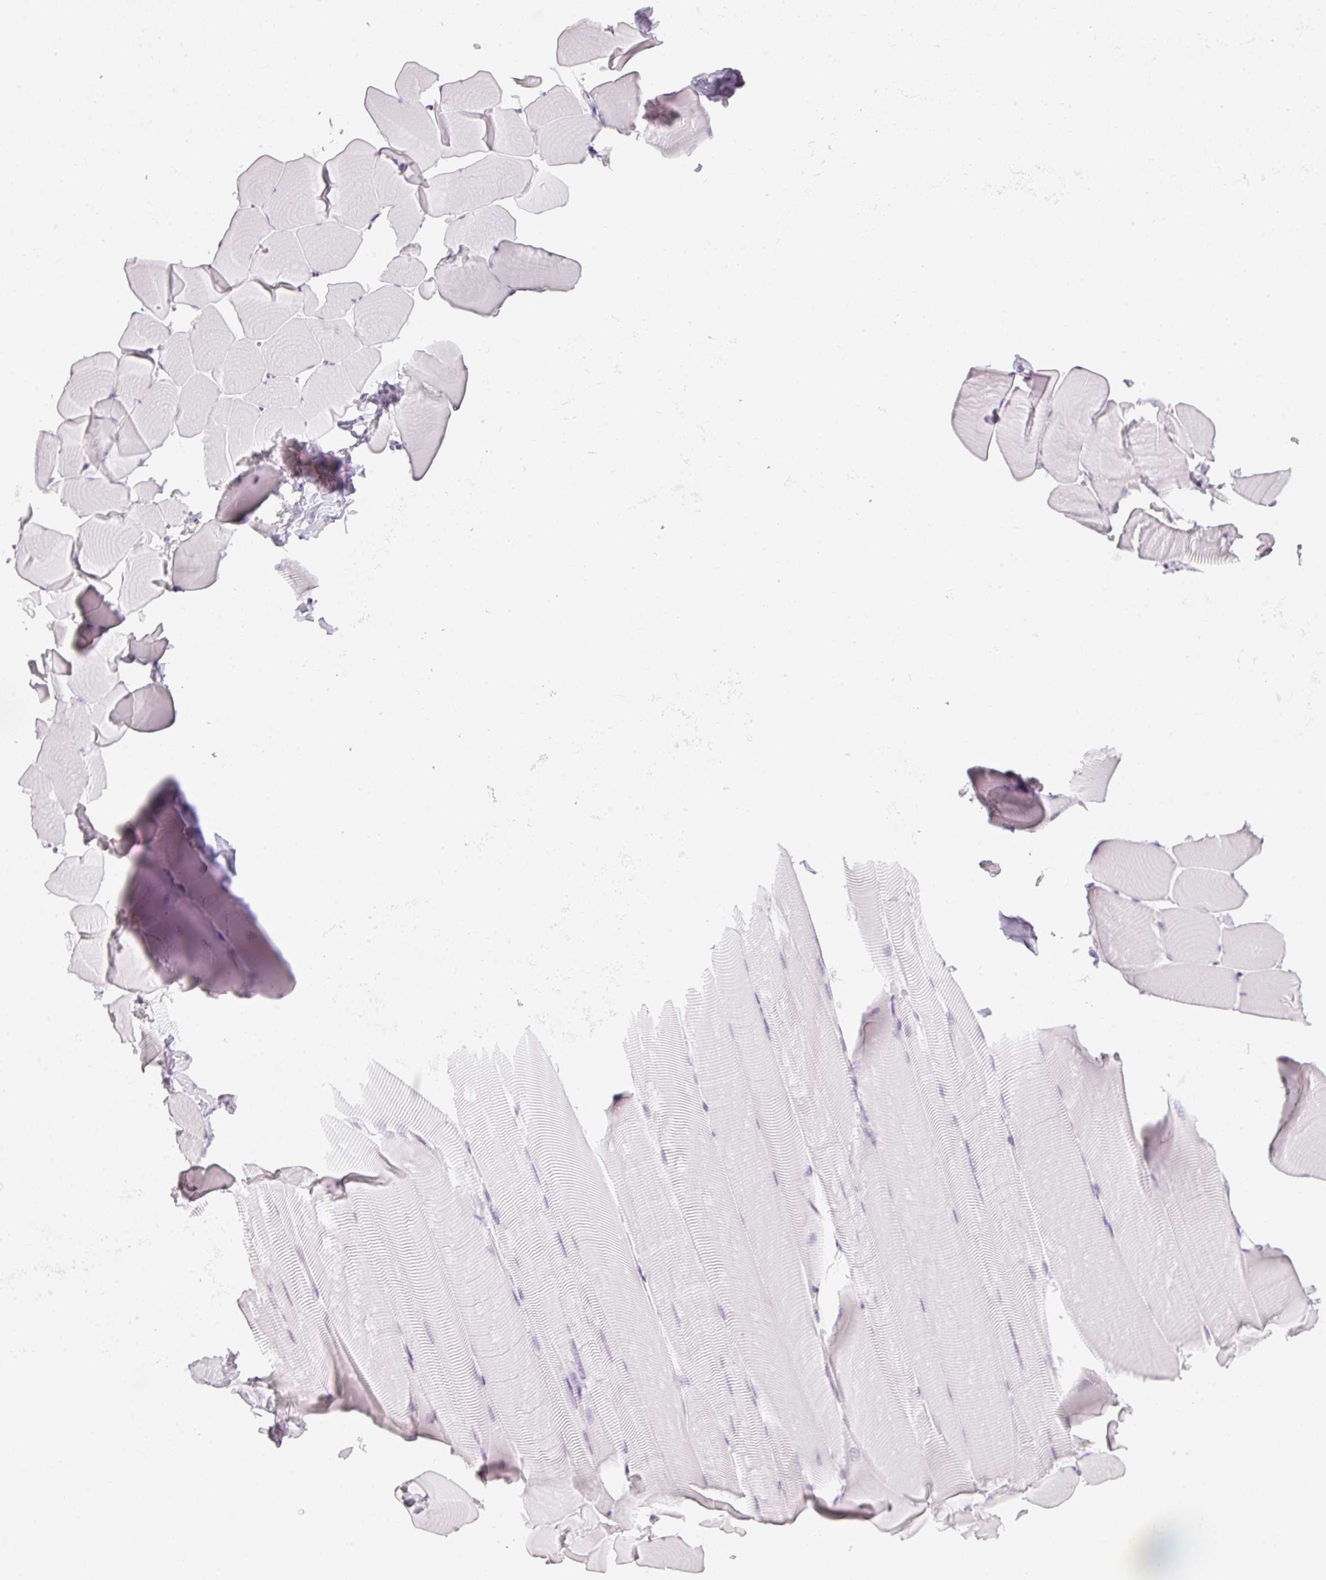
{"staining": {"intensity": "negative", "quantity": "none", "location": "none"}, "tissue": "skeletal muscle", "cell_type": "Myocytes", "image_type": "normal", "snomed": [{"axis": "morphology", "description": "Normal tissue, NOS"}, {"axis": "topography", "description": "Skeletal muscle"}], "caption": "DAB immunohistochemical staining of unremarkable human skeletal muscle demonstrates no significant expression in myocytes.", "gene": "TMEM42", "patient": {"sex": "male", "age": 25}}